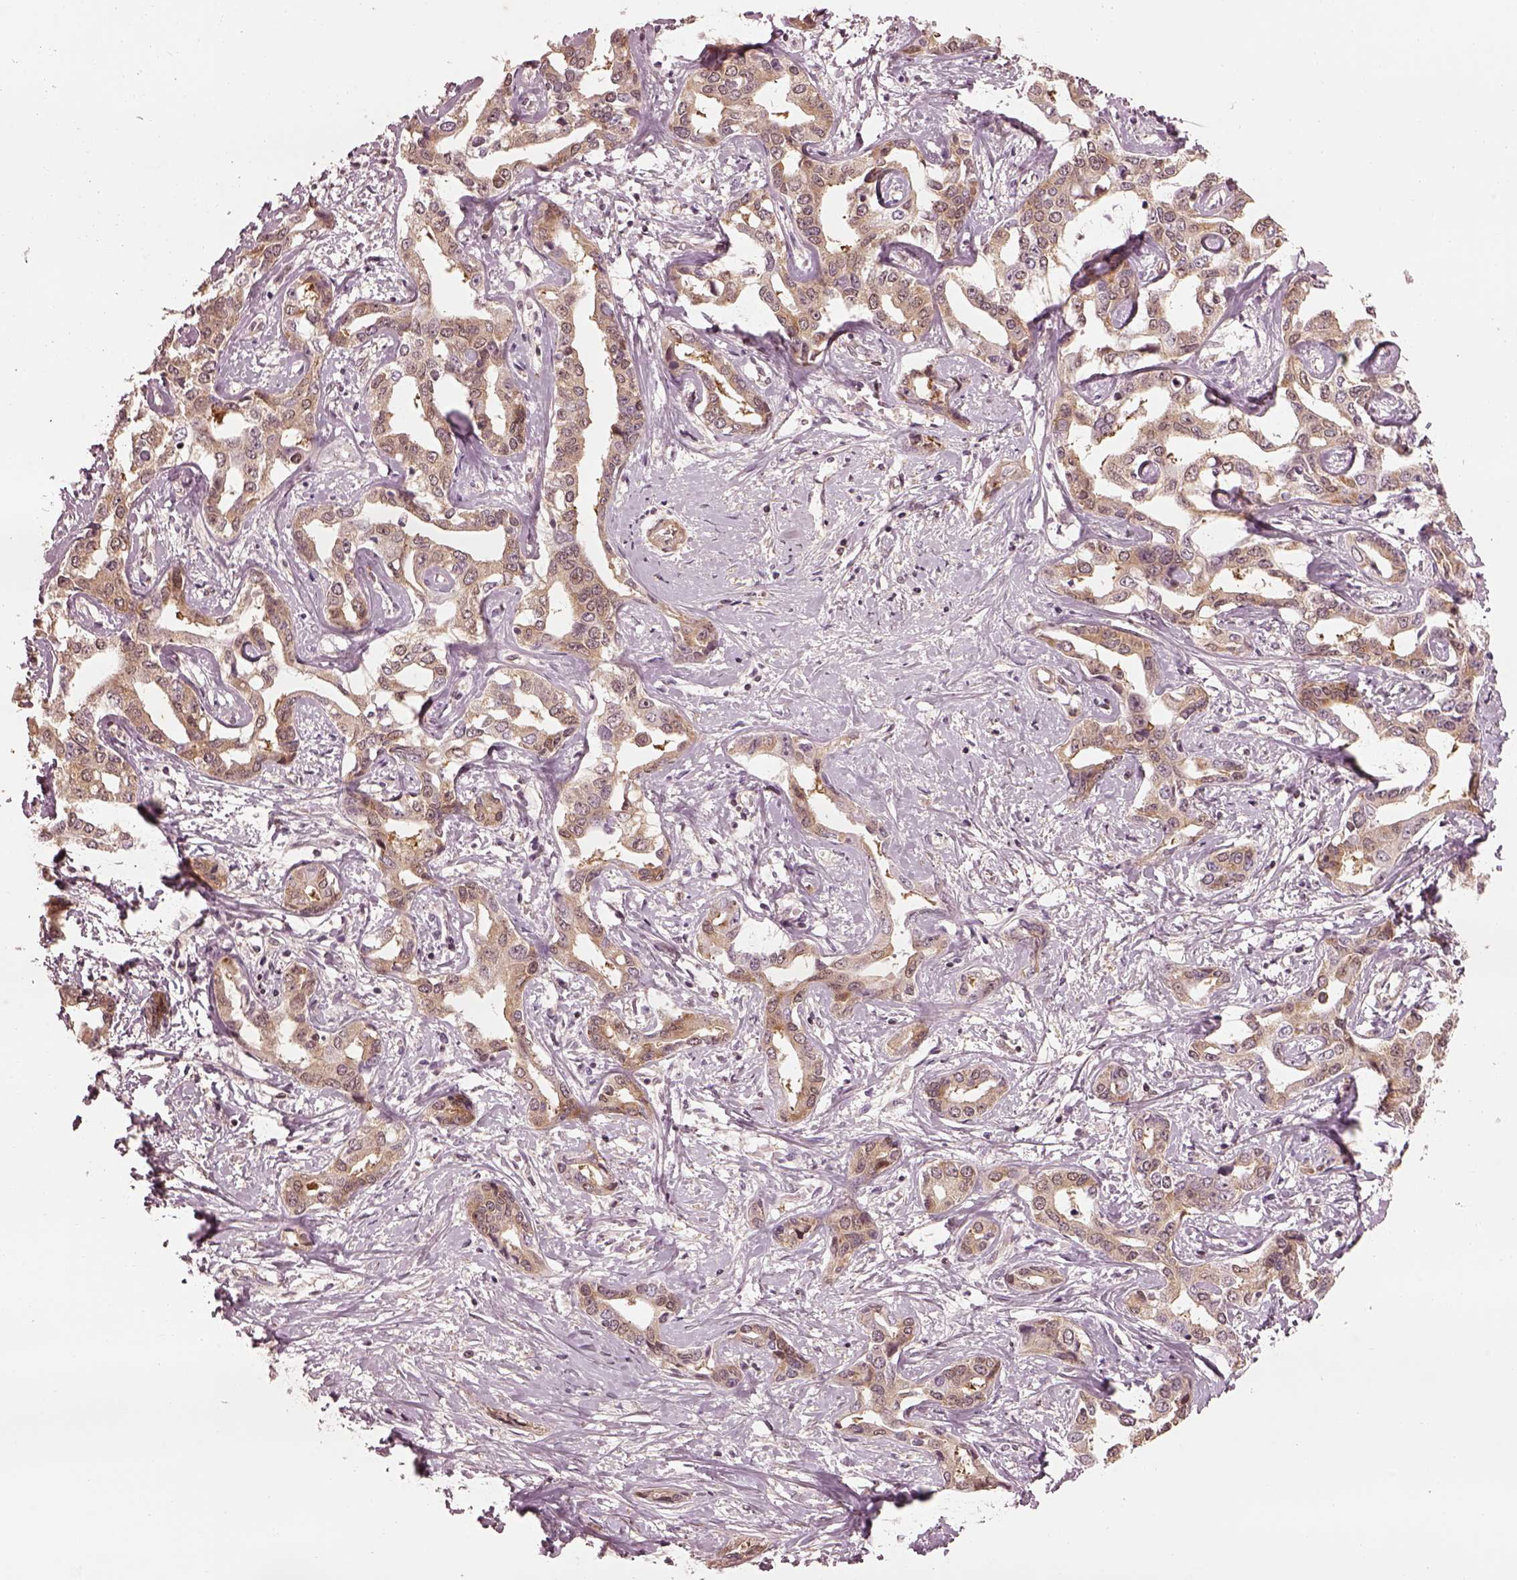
{"staining": {"intensity": "weak", "quantity": "25%-75%", "location": "cytoplasmic/membranous"}, "tissue": "liver cancer", "cell_type": "Tumor cells", "image_type": "cancer", "snomed": [{"axis": "morphology", "description": "Cholangiocarcinoma"}, {"axis": "topography", "description": "Liver"}], "caption": "A brown stain highlights weak cytoplasmic/membranous expression of a protein in human cholangiocarcinoma (liver) tumor cells.", "gene": "LSM14A", "patient": {"sex": "male", "age": 59}}